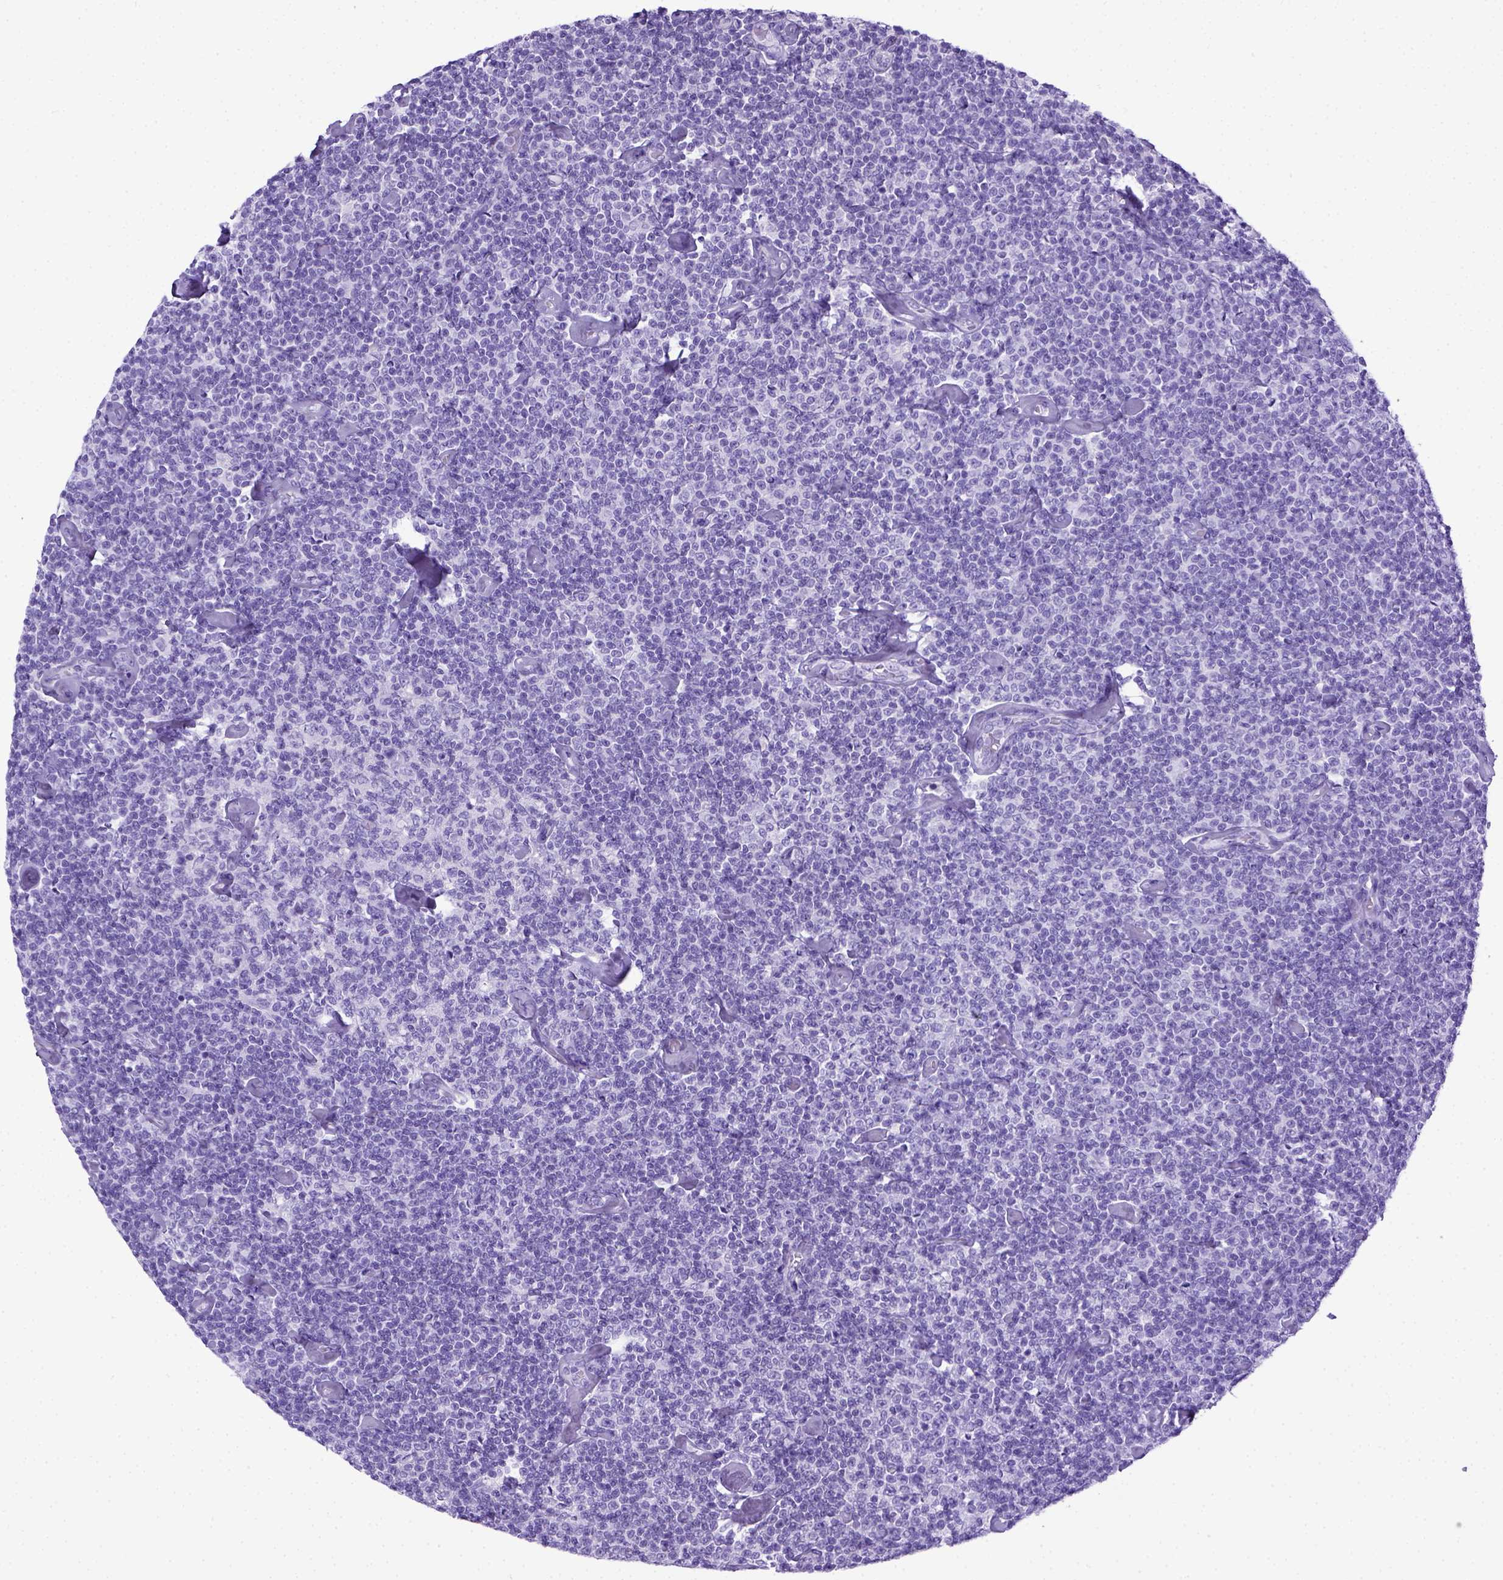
{"staining": {"intensity": "negative", "quantity": "none", "location": "none"}, "tissue": "lymphoma", "cell_type": "Tumor cells", "image_type": "cancer", "snomed": [{"axis": "morphology", "description": "Malignant lymphoma, non-Hodgkin's type, Low grade"}, {"axis": "topography", "description": "Lymph node"}], "caption": "The immunohistochemistry micrograph has no significant expression in tumor cells of low-grade malignant lymphoma, non-Hodgkin's type tissue.", "gene": "ITIH4", "patient": {"sex": "male", "age": 81}}